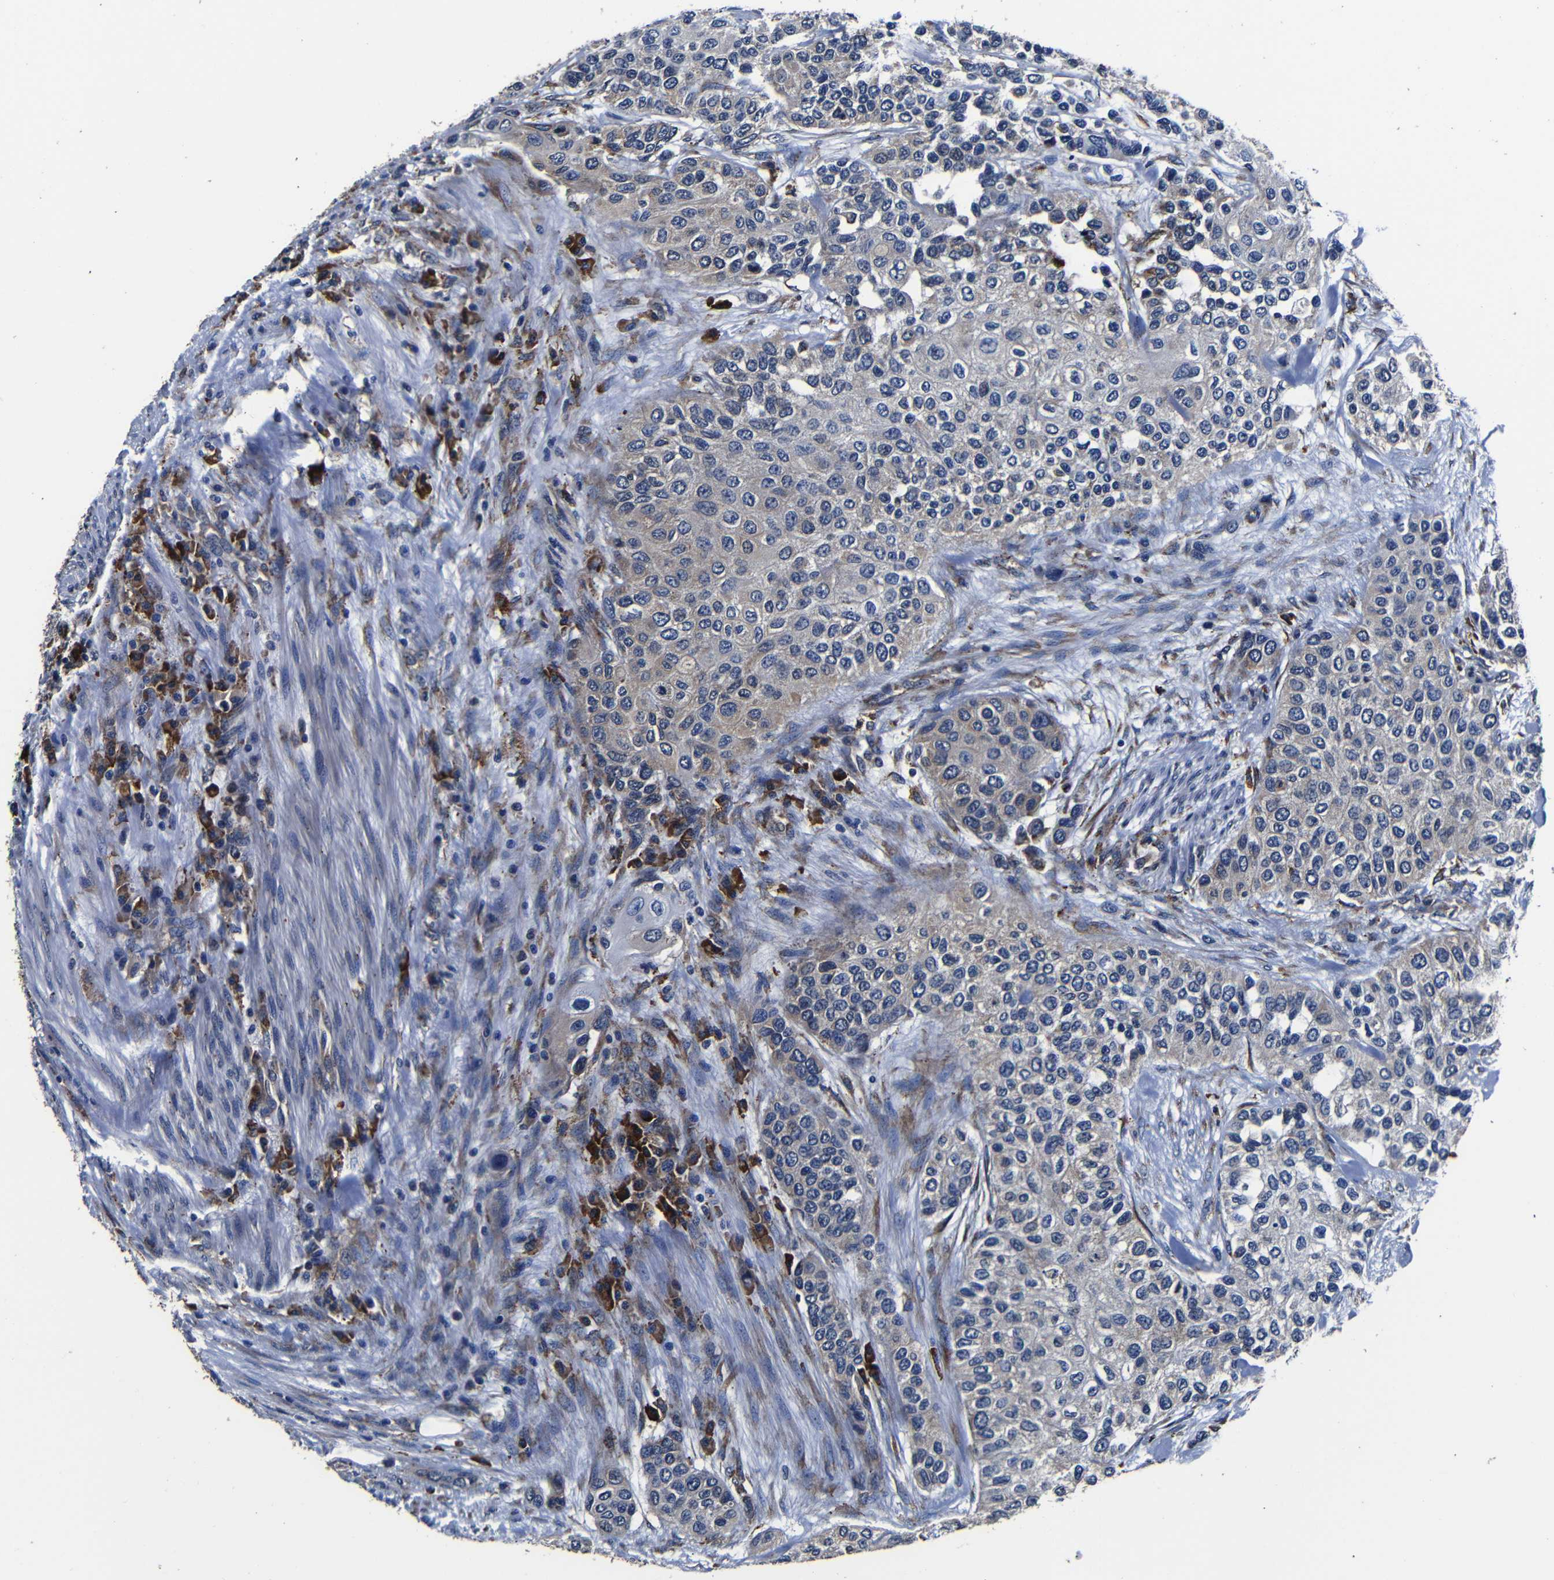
{"staining": {"intensity": "weak", "quantity": "25%-75%", "location": "cytoplasmic/membranous"}, "tissue": "urothelial cancer", "cell_type": "Tumor cells", "image_type": "cancer", "snomed": [{"axis": "morphology", "description": "Urothelial carcinoma, High grade"}, {"axis": "topography", "description": "Urinary bladder"}], "caption": "Protein staining by immunohistochemistry (IHC) demonstrates weak cytoplasmic/membranous staining in approximately 25%-75% of tumor cells in high-grade urothelial carcinoma.", "gene": "SCN9A", "patient": {"sex": "female", "age": 56}}